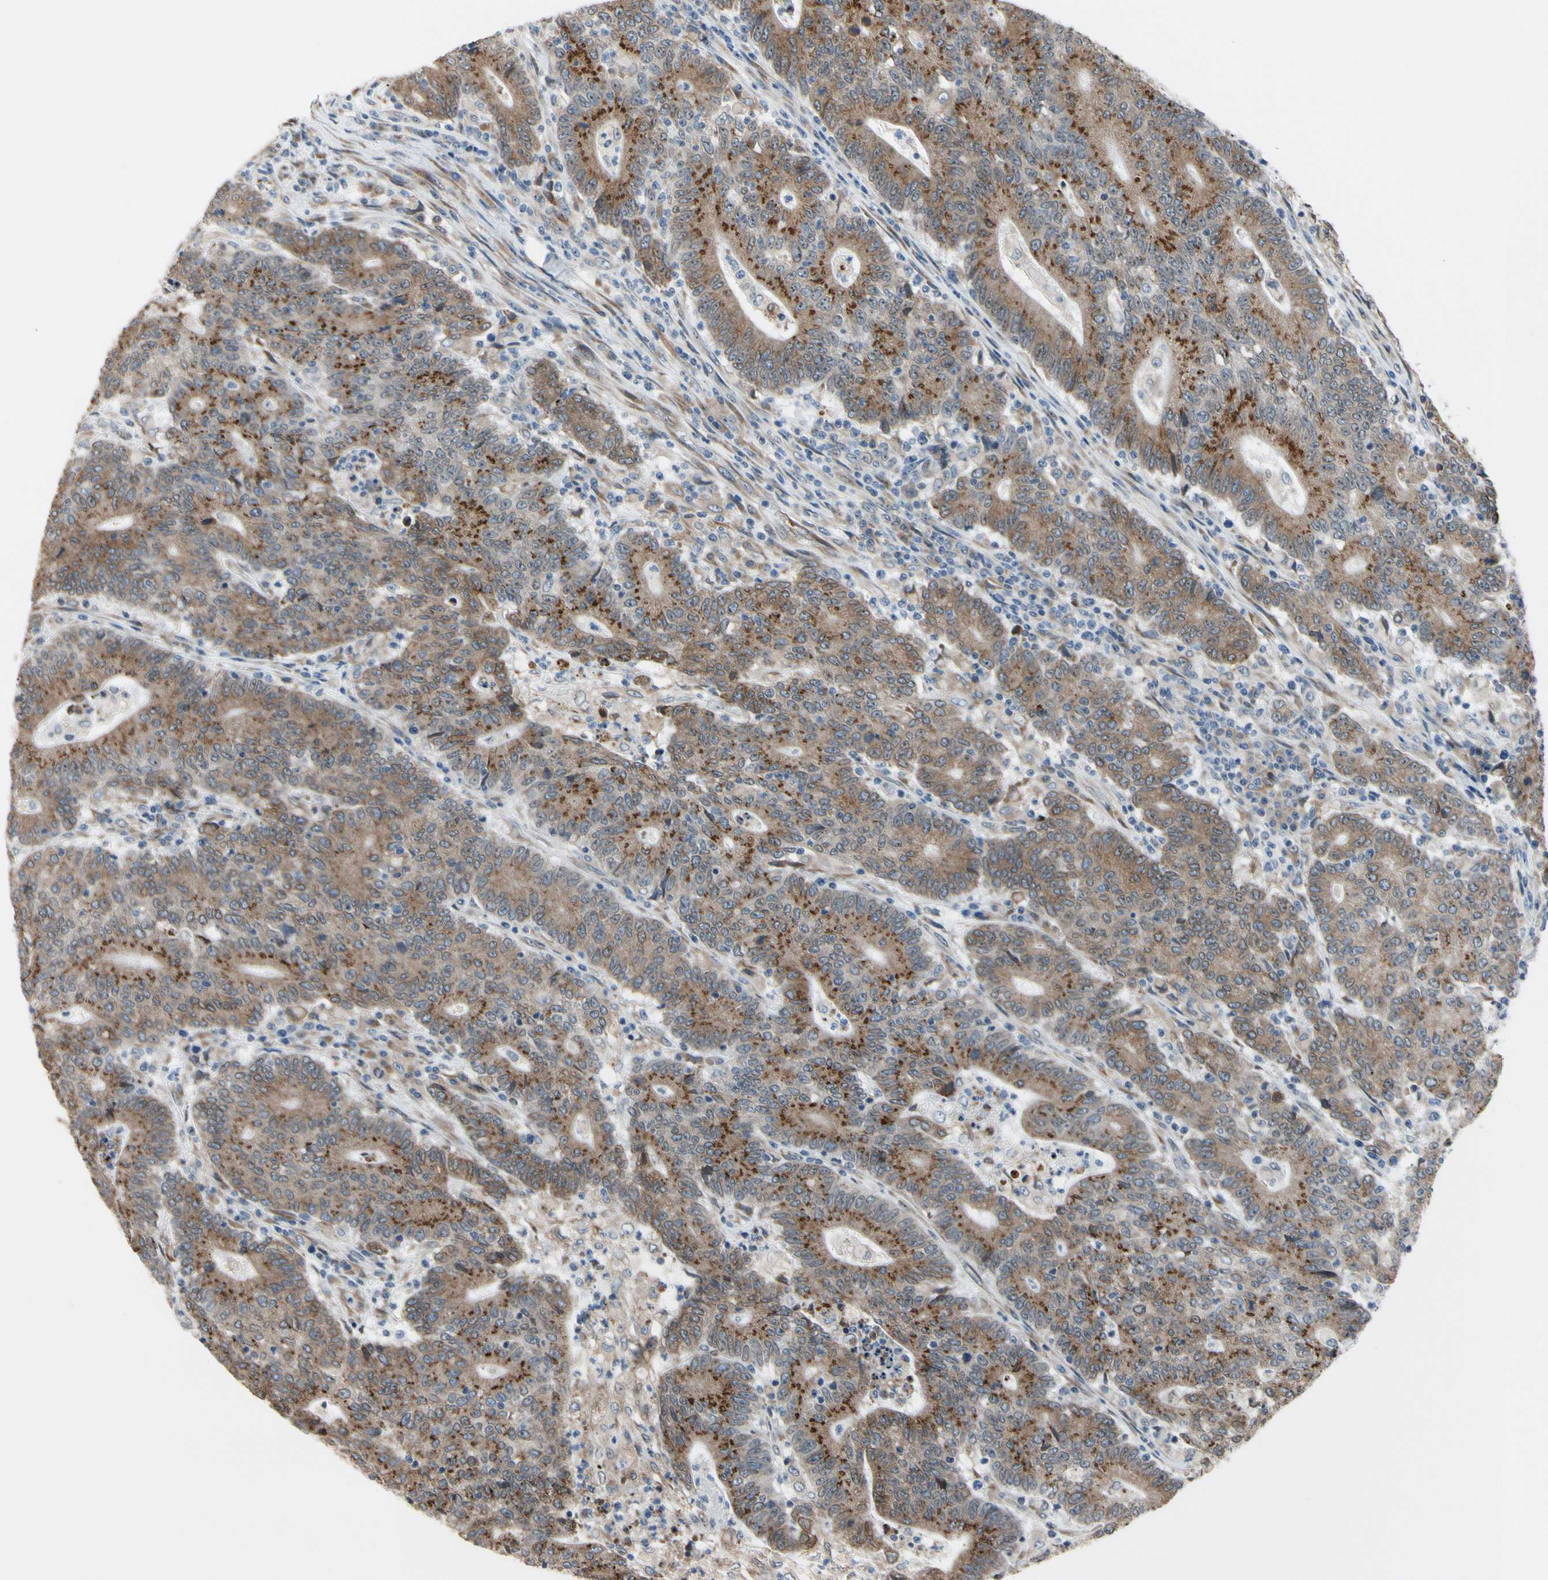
{"staining": {"intensity": "moderate", "quantity": ">75%", "location": "cytoplasmic/membranous"}, "tissue": "colorectal cancer", "cell_type": "Tumor cells", "image_type": "cancer", "snomed": [{"axis": "morphology", "description": "Normal tissue, NOS"}, {"axis": "morphology", "description": "Adenocarcinoma, NOS"}, {"axis": "topography", "description": "Colon"}], "caption": "Immunohistochemistry (IHC) photomicrograph of human adenocarcinoma (colorectal) stained for a protein (brown), which shows medium levels of moderate cytoplasmic/membranous positivity in about >75% of tumor cells.", "gene": "TMED7", "patient": {"sex": "female", "age": 75}}